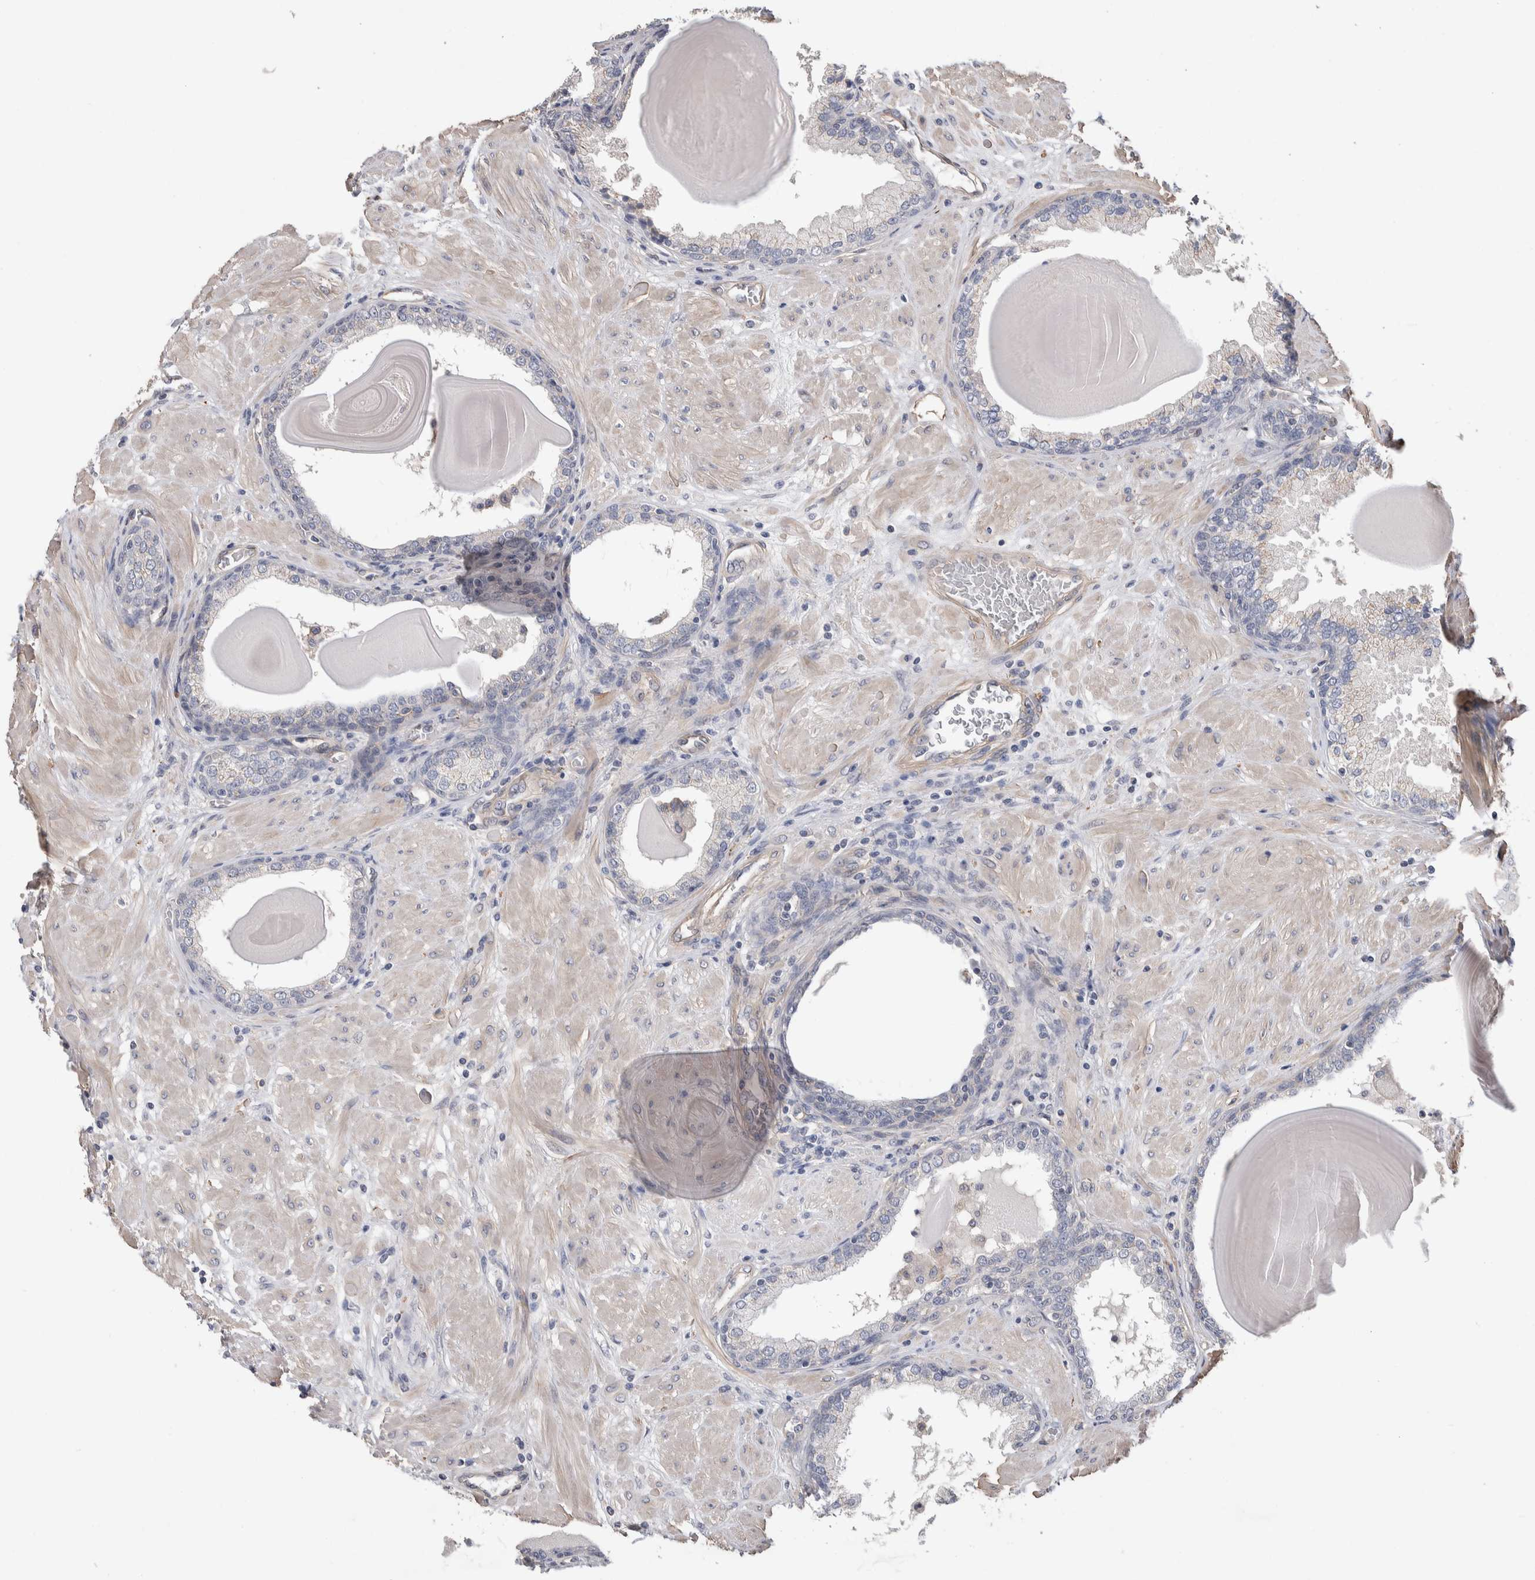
{"staining": {"intensity": "negative", "quantity": "none", "location": "none"}, "tissue": "prostate", "cell_type": "Glandular cells", "image_type": "normal", "snomed": [{"axis": "morphology", "description": "Normal tissue, NOS"}, {"axis": "topography", "description": "Prostate"}], "caption": "Unremarkable prostate was stained to show a protein in brown. There is no significant positivity in glandular cells. Nuclei are stained in blue.", "gene": "GCNA", "patient": {"sex": "male", "age": 51}}